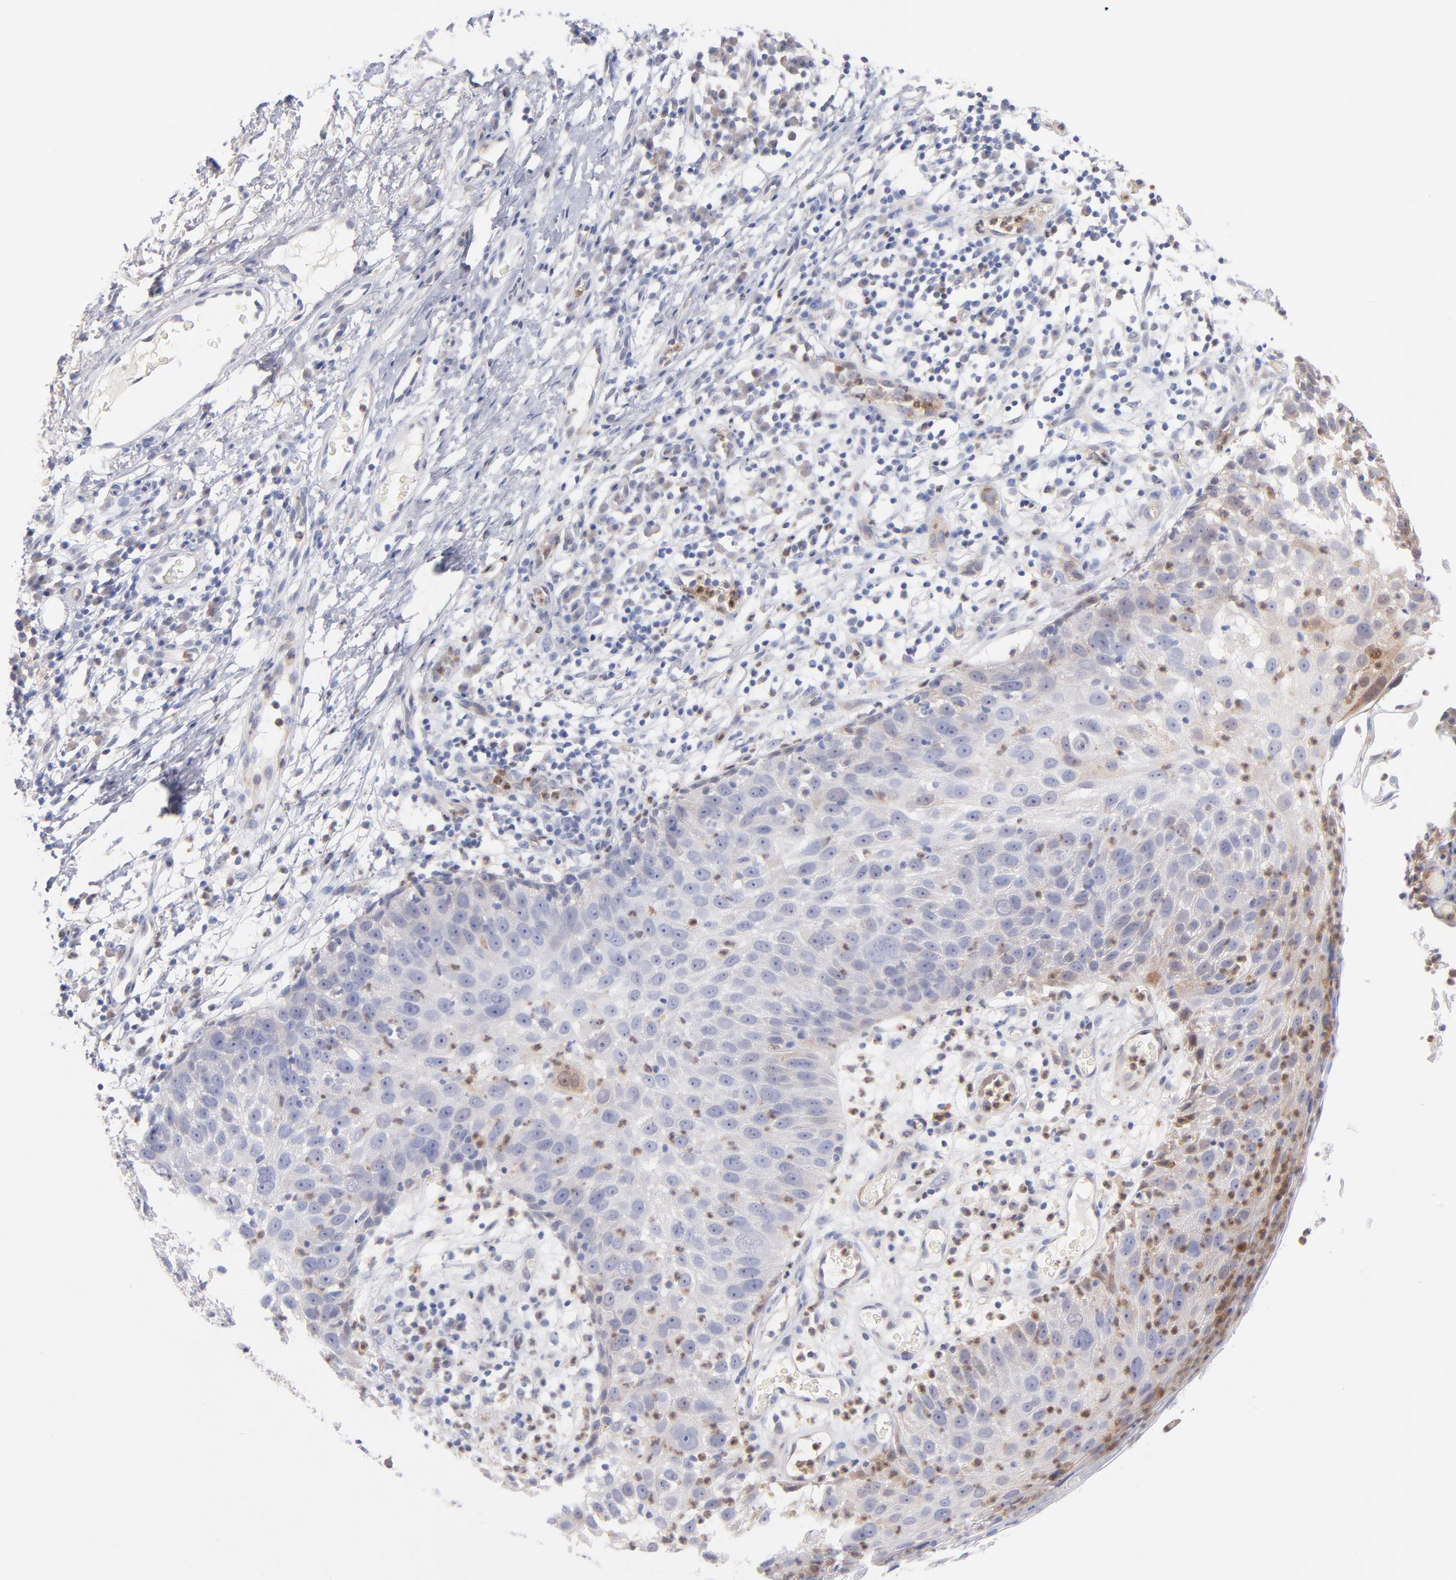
{"staining": {"intensity": "weak", "quantity": "25%-75%", "location": "cytoplasmic/membranous,nuclear"}, "tissue": "skin cancer", "cell_type": "Tumor cells", "image_type": "cancer", "snomed": [{"axis": "morphology", "description": "Squamous cell carcinoma, NOS"}, {"axis": "topography", "description": "Skin"}], "caption": "Tumor cells exhibit low levels of weak cytoplasmic/membranous and nuclear staining in about 25%-75% of cells in skin squamous cell carcinoma.", "gene": "BID", "patient": {"sex": "male", "age": 87}}